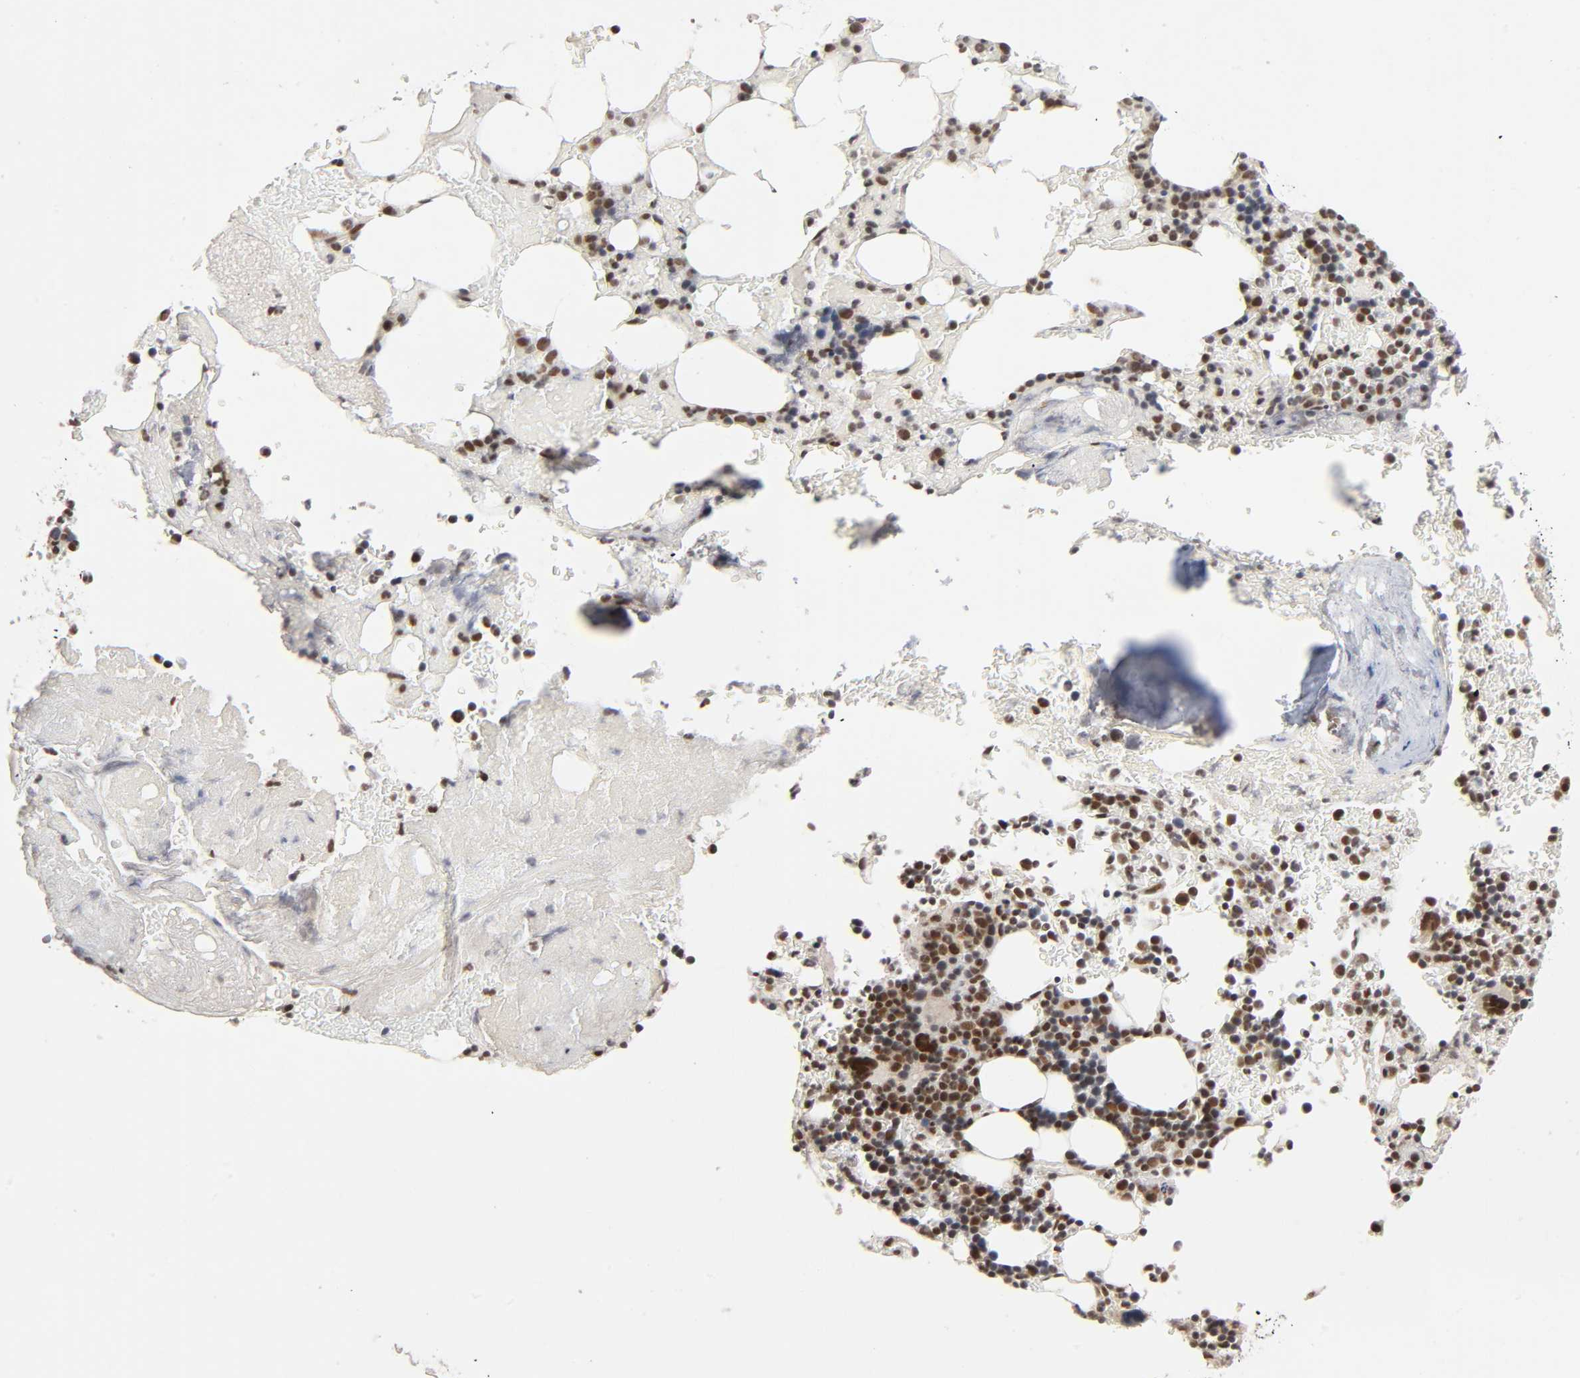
{"staining": {"intensity": "strong", "quantity": "25%-75%", "location": "nuclear"}, "tissue": "bone marrow", "cell_type": "Hematopoietic cells", "image_type": "normal", "snomed": [{"axis": "morphology", "description": "Normal tissue, NOS"}, {"axis": "topography", "description": "Bone marrow"}], "caption": "The micrograph exhibits immunohistochemical staining of unremarkable bone marrow. There is strong nuclear expression is seen in approximately 25%-75% of hematopoietic cells.", "gene": "EP300", "patient": {"sex": "female", "age": 73}}